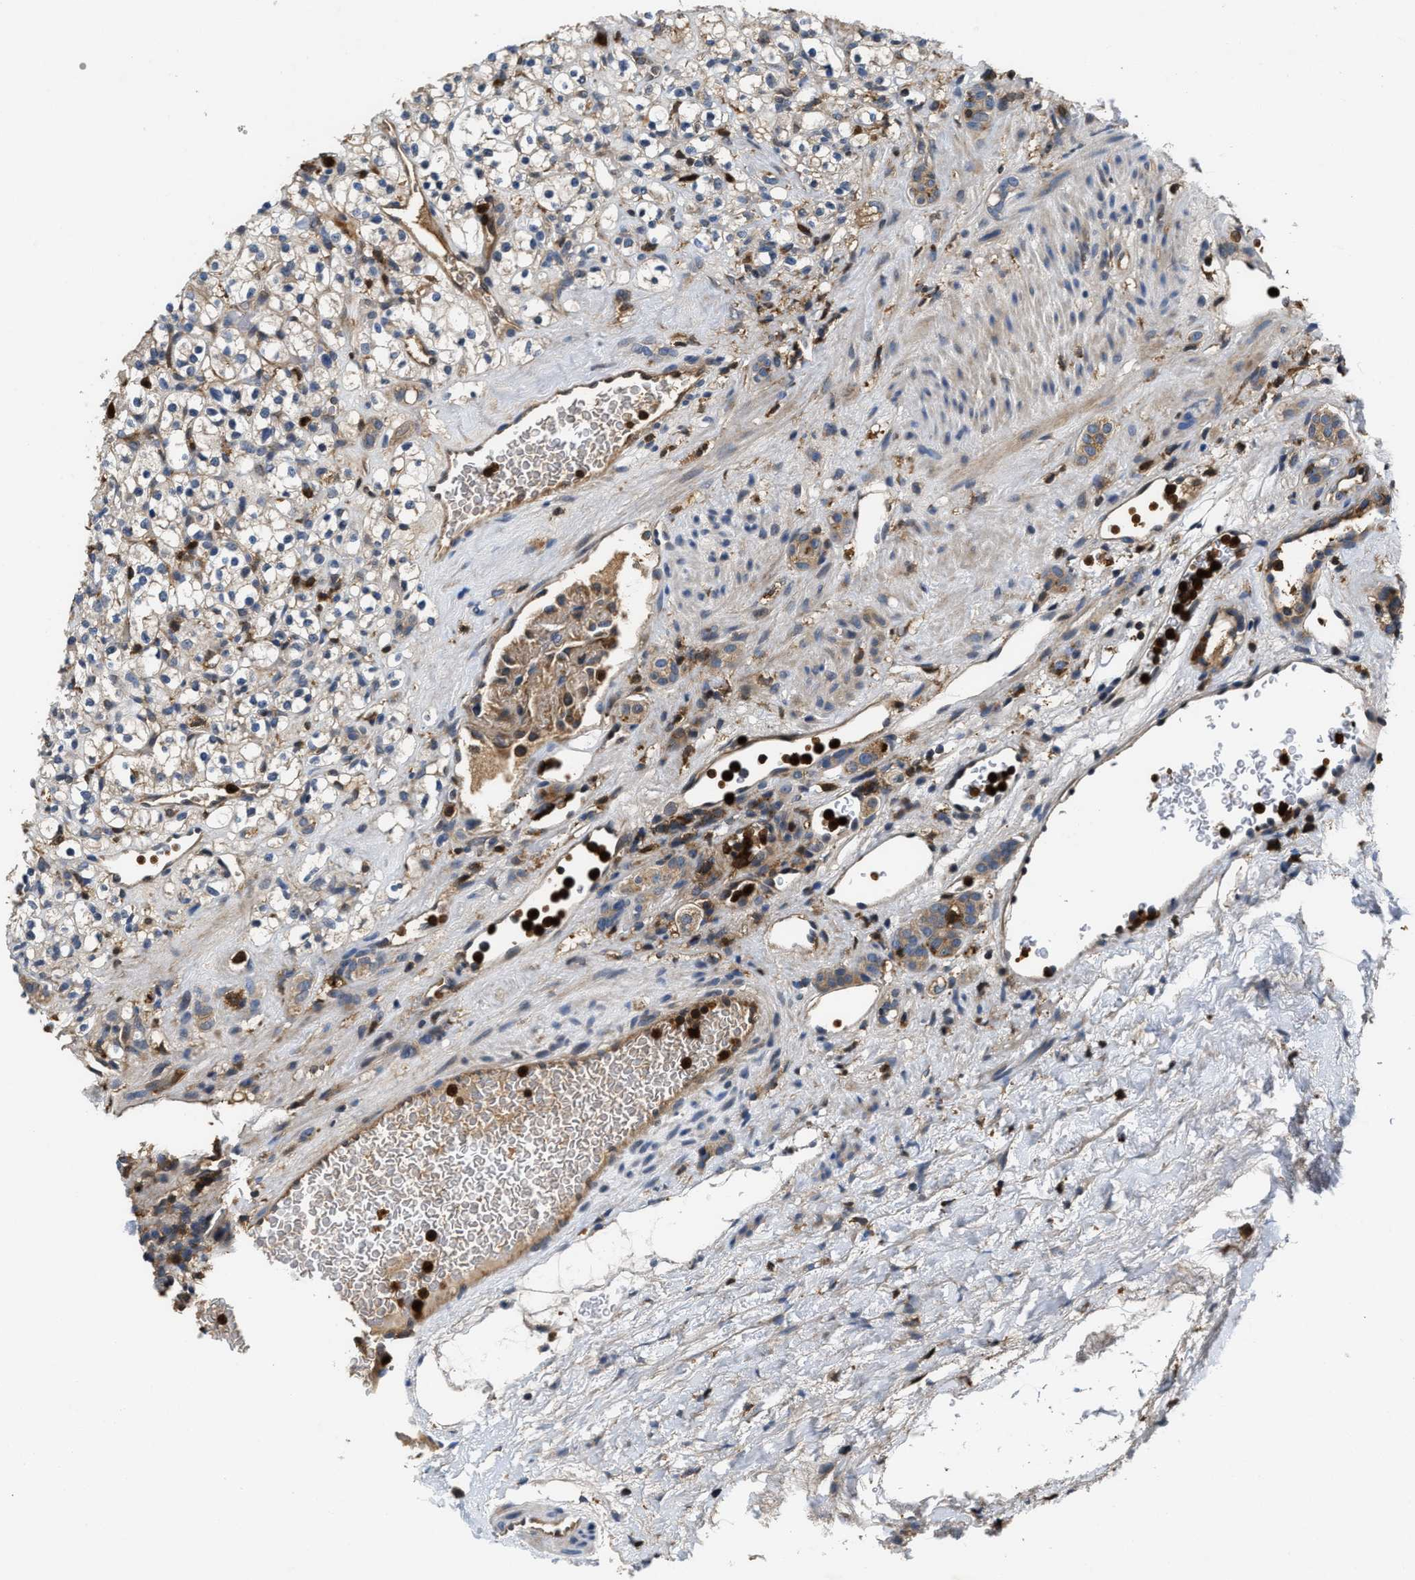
{"staining": {"intensity": "negative", "quantity": "none", "location": "none"}, "tissue": "renal cancer", "cell_type": "Tumor cells", "image_type": "cancer", "snomed": [{"axis": "morphology", "description": "Normal tissue, NOS"}, {"axis": "morphology", "description": "Adenocarcinoma, NOS"}, {"axis": "topography", "description": "Kidney"}], "caption": "This is an immunohistochemistry image of human adenocarcinoma (renal). There is no expression in tumor cells.", "gene": "OSTF1", "patient": {"sex": "female", "age": 72}}